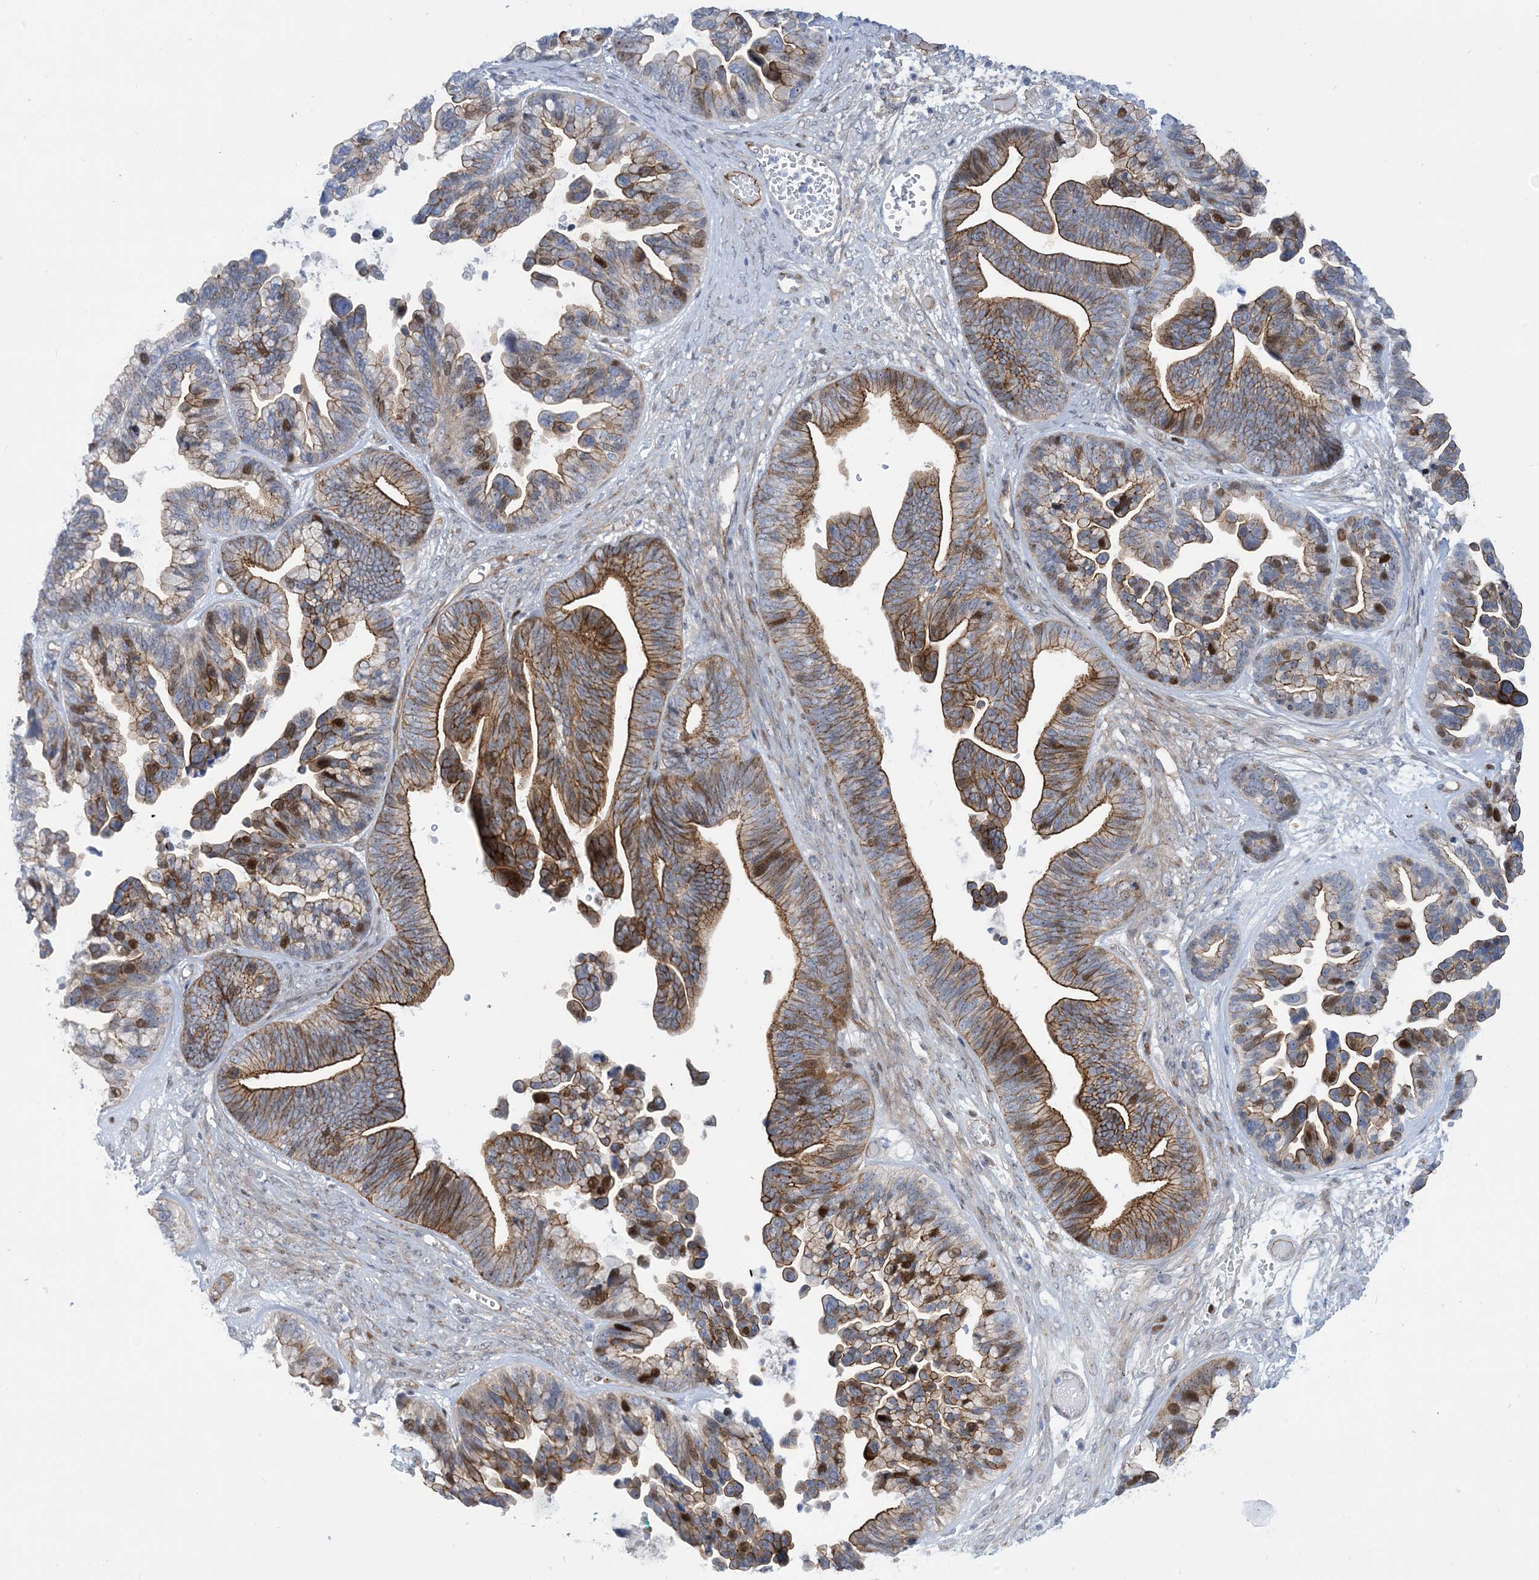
{"staining": {"intensity": "strong", "quantity": ">75%", "location": "cytoplasmic/membranous,nuclear"}, "tissue": "ovarian cancer", "cell_type": "Tumor cells", "image_type": "cancer", "snomed": [{"axis": "morphology", "description": "Cystadenocarcinoma, serous, NOS"}, {"axis": "topography", "description": "Ovary"}], "caption": "Ovarian serous cystadenocarcinoma stained with a protein marker exhibits strong staining in tumor cells.", "gene": "MARS2", "patient": {"sex": "female", "age": 56}}